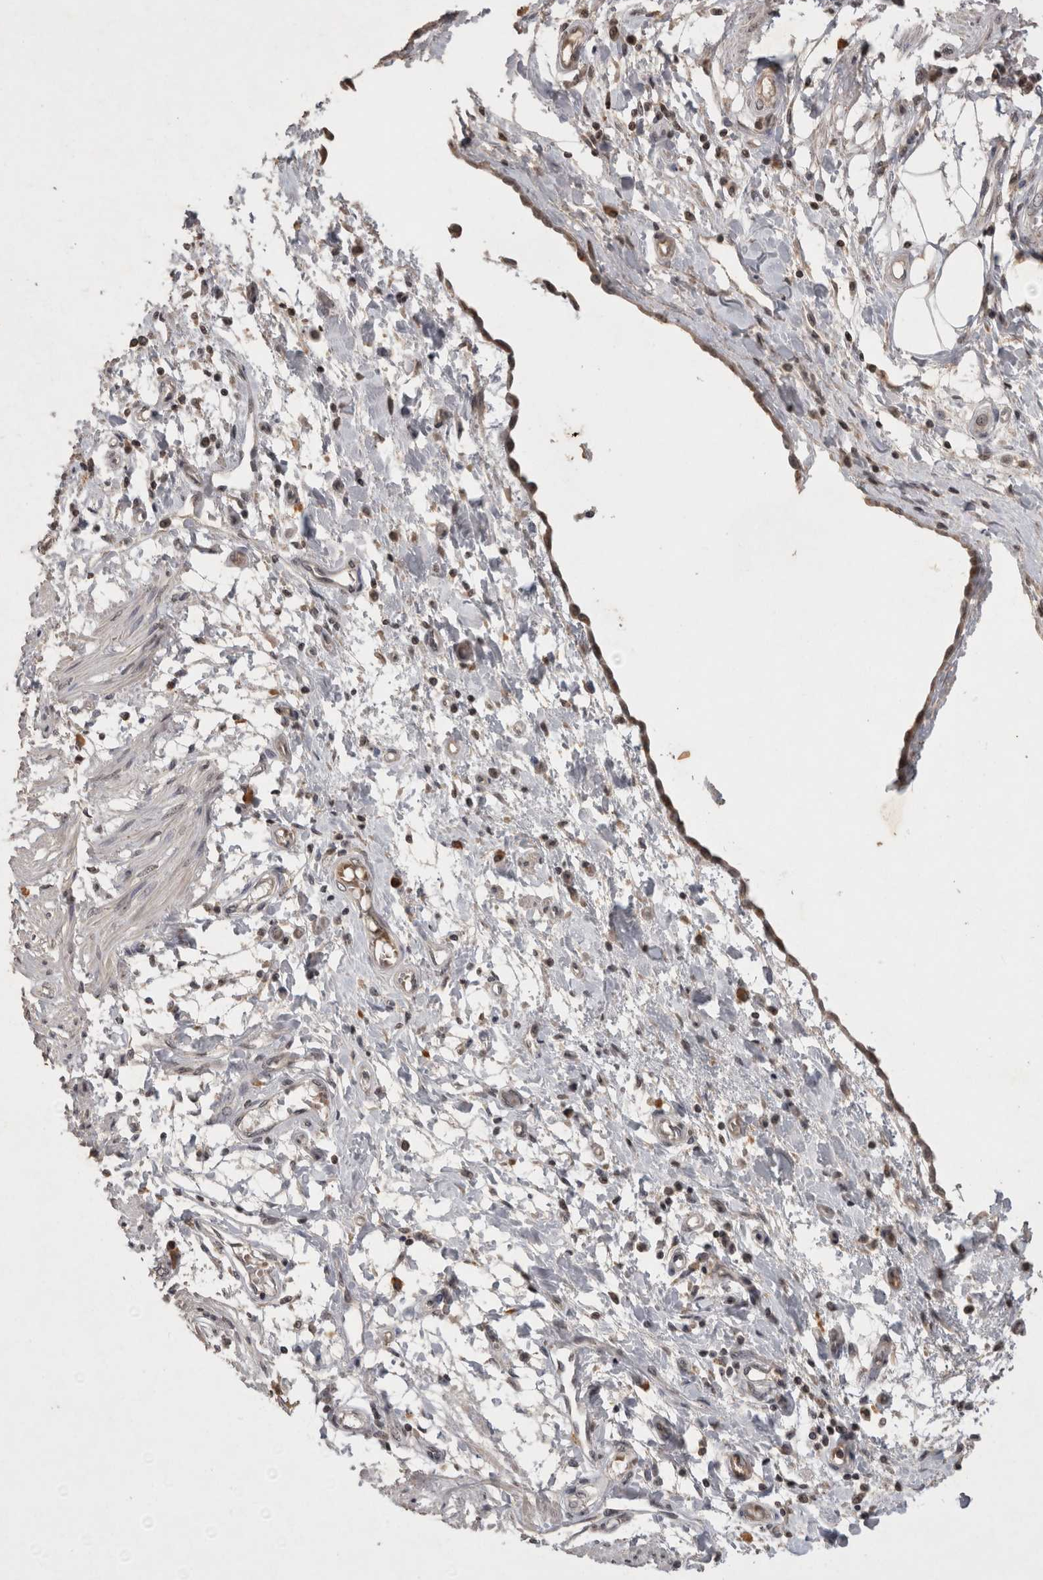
{"staining": {"intensity": "negative", "quantity": "none", "location": "none"}, "tissue": "smooth muscle", "cell_type": "Smooth muscle cells", "image_type": "normal", "snomed": [{"axis": "morphology", "description": "Normal tissue, NOS"}, {"axis": "morphology", "description": "Adenocarcinoma, NOS"}, {"axis": "topography", "description": "Smooth muscle"}, {"axis": "topography", "description": "Colon"}], "caption": "Smooth muscle was stained to show a protein in brown. There is no significant positivity in smooth muscle cells. Nuclei are stained in blue.", "gene": "HRK", "patient": {"sex": "male", "age": 14}}